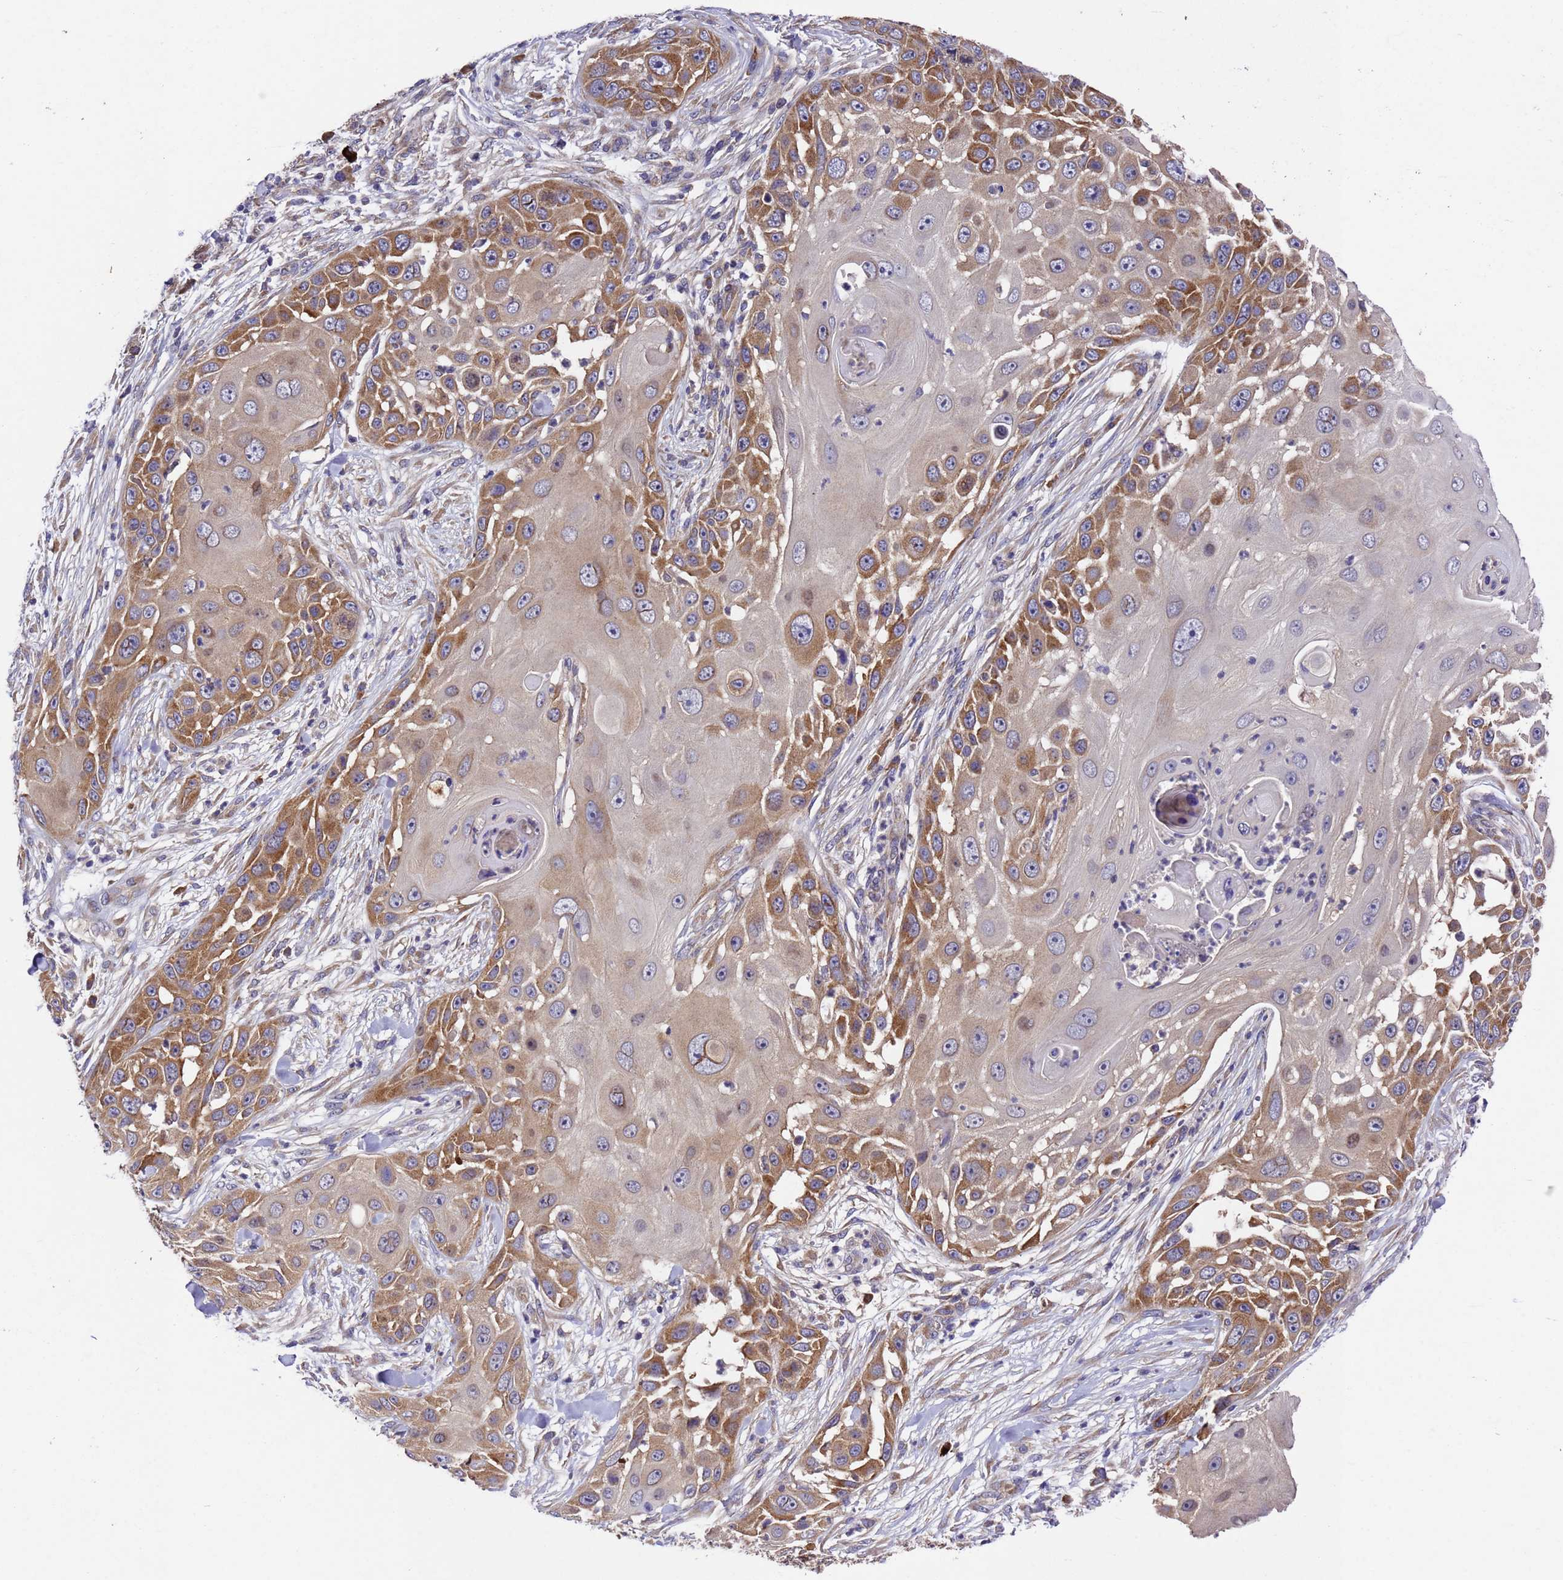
{"staining": {"intensity": "moderate", "quantity": ">75%", "location": "cytoplasmic/membranous"}, "tissue": "skin cancer", "cell_type": "Tumor cells", "image_type": "cancer", "snomed": [{"axis": "morphology", "description": "Squamous cell carcinoma, NOS"}, {"axis": "topography", "description": "Skin"}], "caption": "Tumor cells show medium levels of moderate cytoplasmic/membranous expression in approximately >75% of cells in skin squamous cell carcinoma. (Brightfield microscopy of DAB IHC at high magnification).", "gene": "DCAF12L2", "patient": {"sex": "female", "age": 44}}